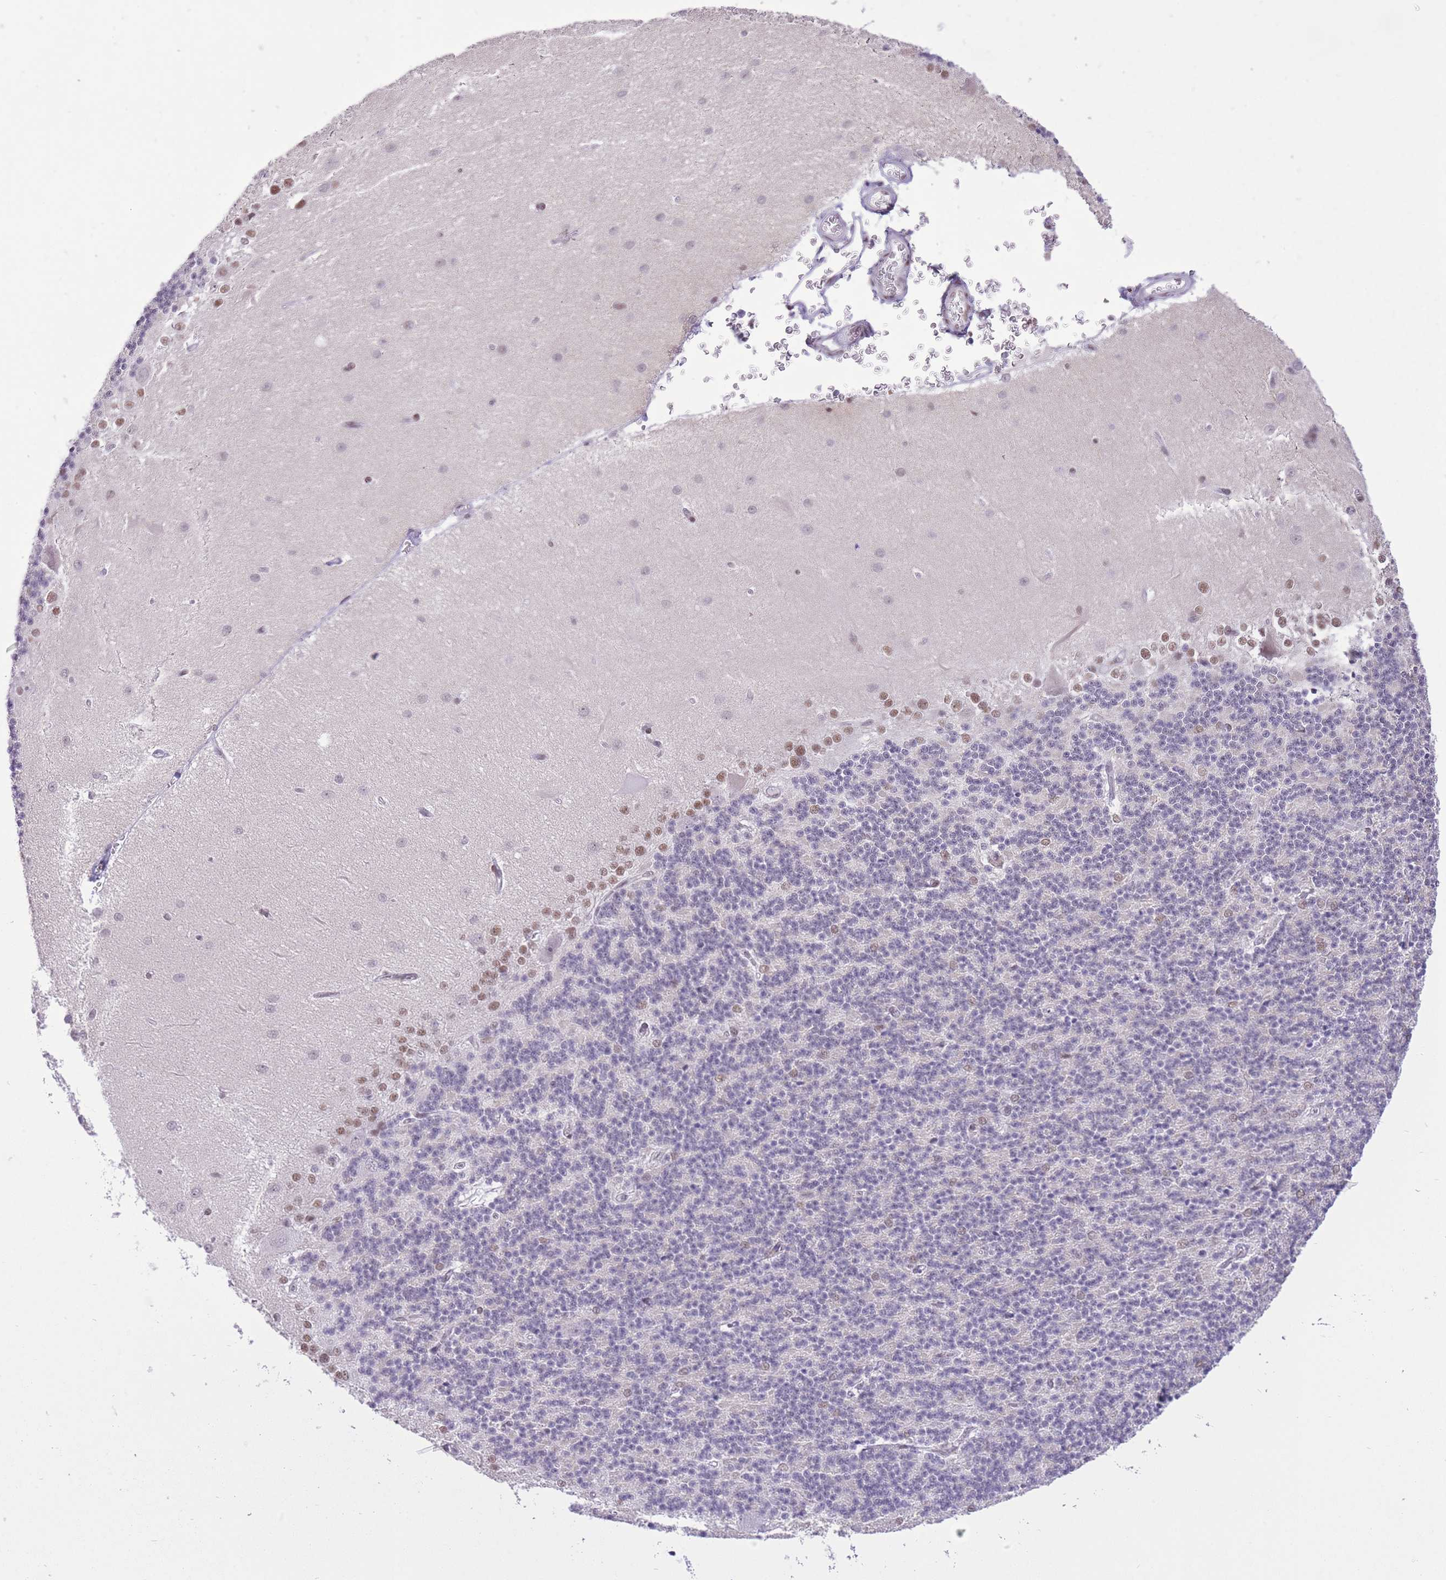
{"staining": {"intensity": "moderate", "quantity": "<25%", "location": "nuclear"}, "tissue": "cerebellum", "cell_type": "Cells in granular layer", "image_type": "normal", "snomed": [{"axis": "morphology", "description": "Normal tissue, NOS"}, {"axis": "topography", "description": "Cerebellum"}], "caption": "The histopathology image exhibits immunohistochemical staining of unremarkable cerebellum. There is moderate nuclear expression is present in about <25% of cells in granular layer.", "gene": "ZBED5", "patient": {"sex": "female", "age": 29}}